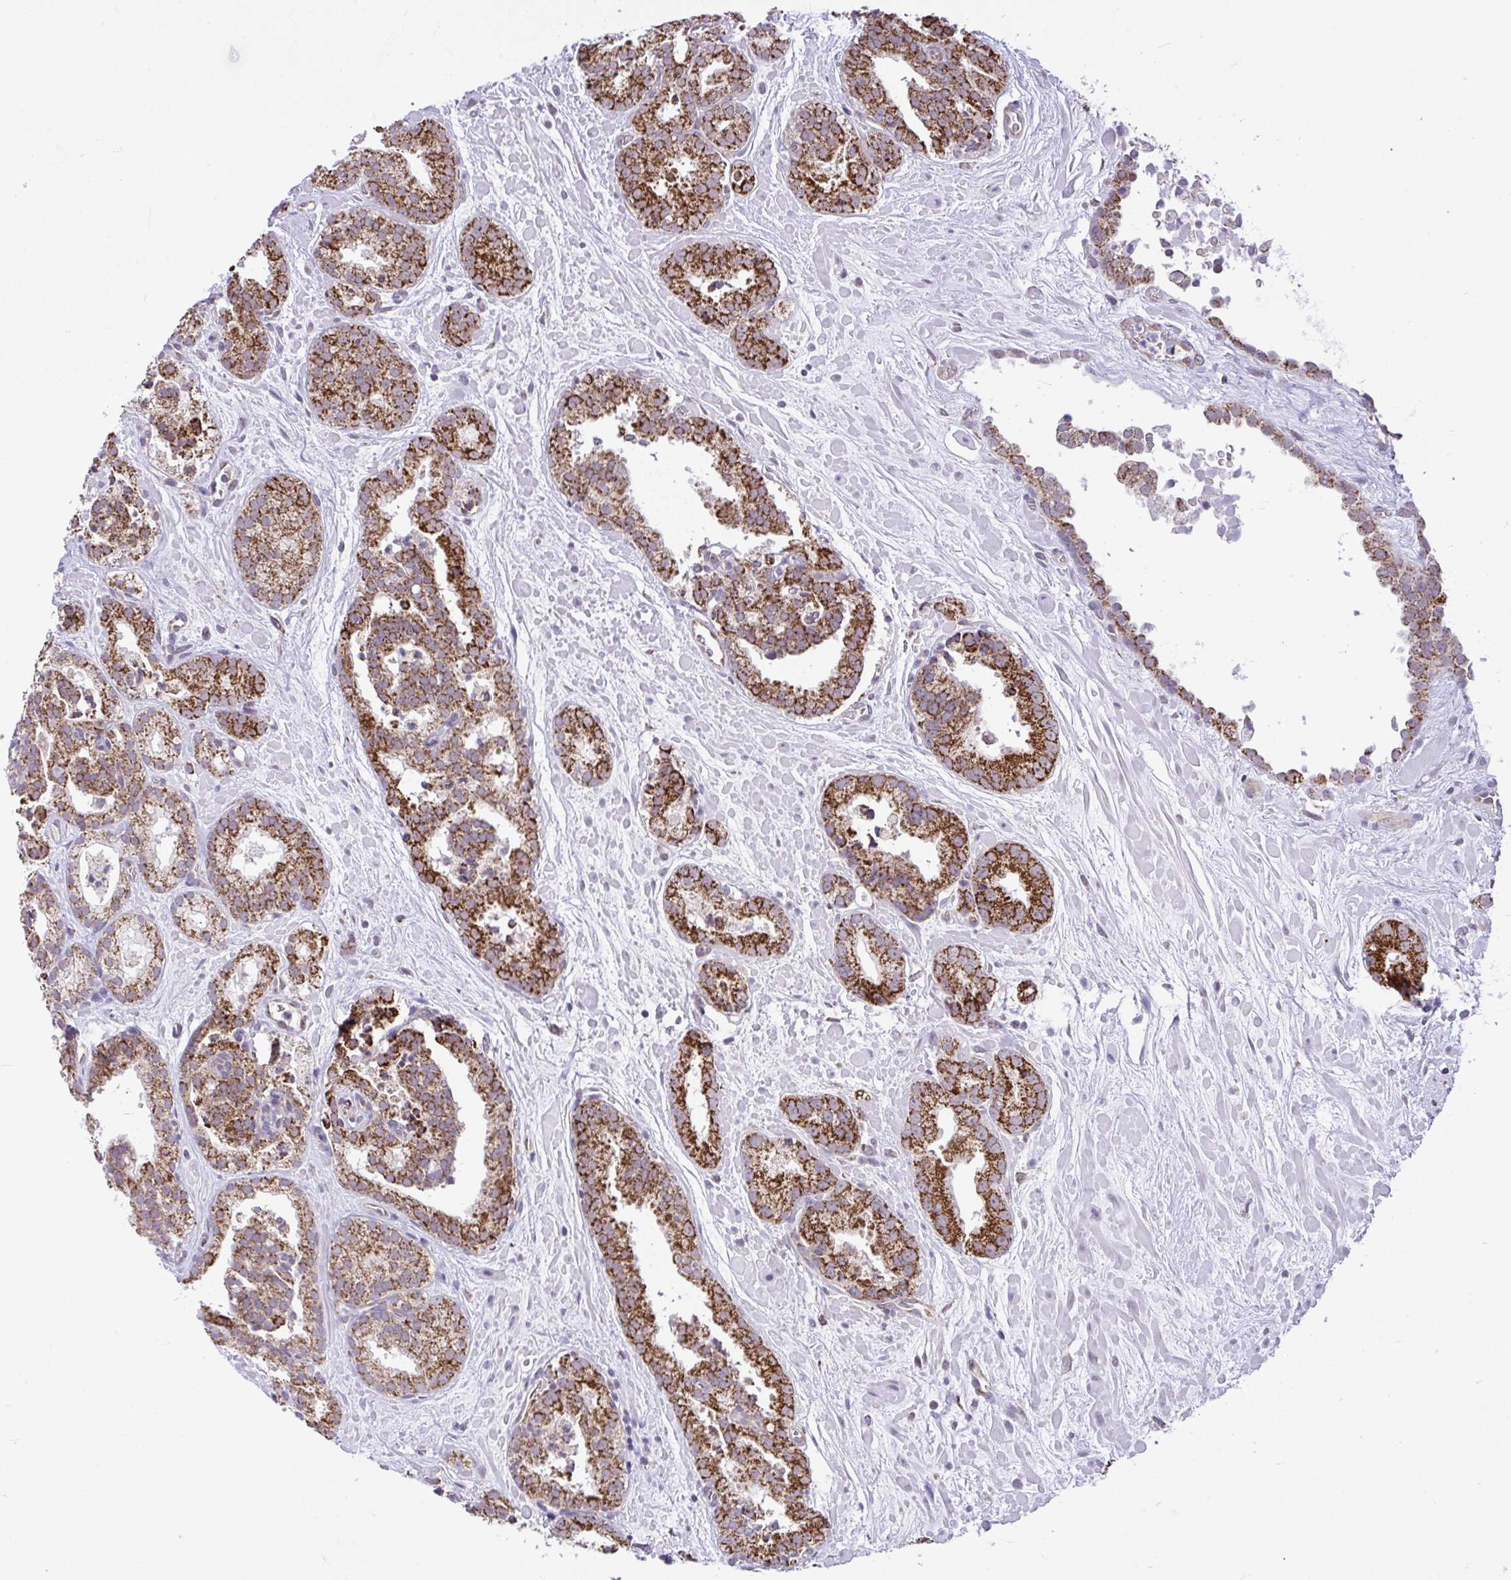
{"staining": {"intensity": "strong", "quantity": "25%-75%", "location": "cytoplasmic/membranous"}, "tissue": "prostate cancer", "cell_type": "Tumor cells", "image_type": "cancer", "snomed": [{"axis": "morphology", "description": "Adenocarcinoma, High grade"}, {"axis": "topography", "description": "Prostate"}], "caption": "Immunohistochemistry of human prostate cancer (adenocarcinoma (high-grade)) demonstrates high levels of strong cytoplasmic/membranous positivity in approximately 25%-75% of tumor cells.", "gene": "PYCR2", "patient": {"sex": "male", "age": 66}}